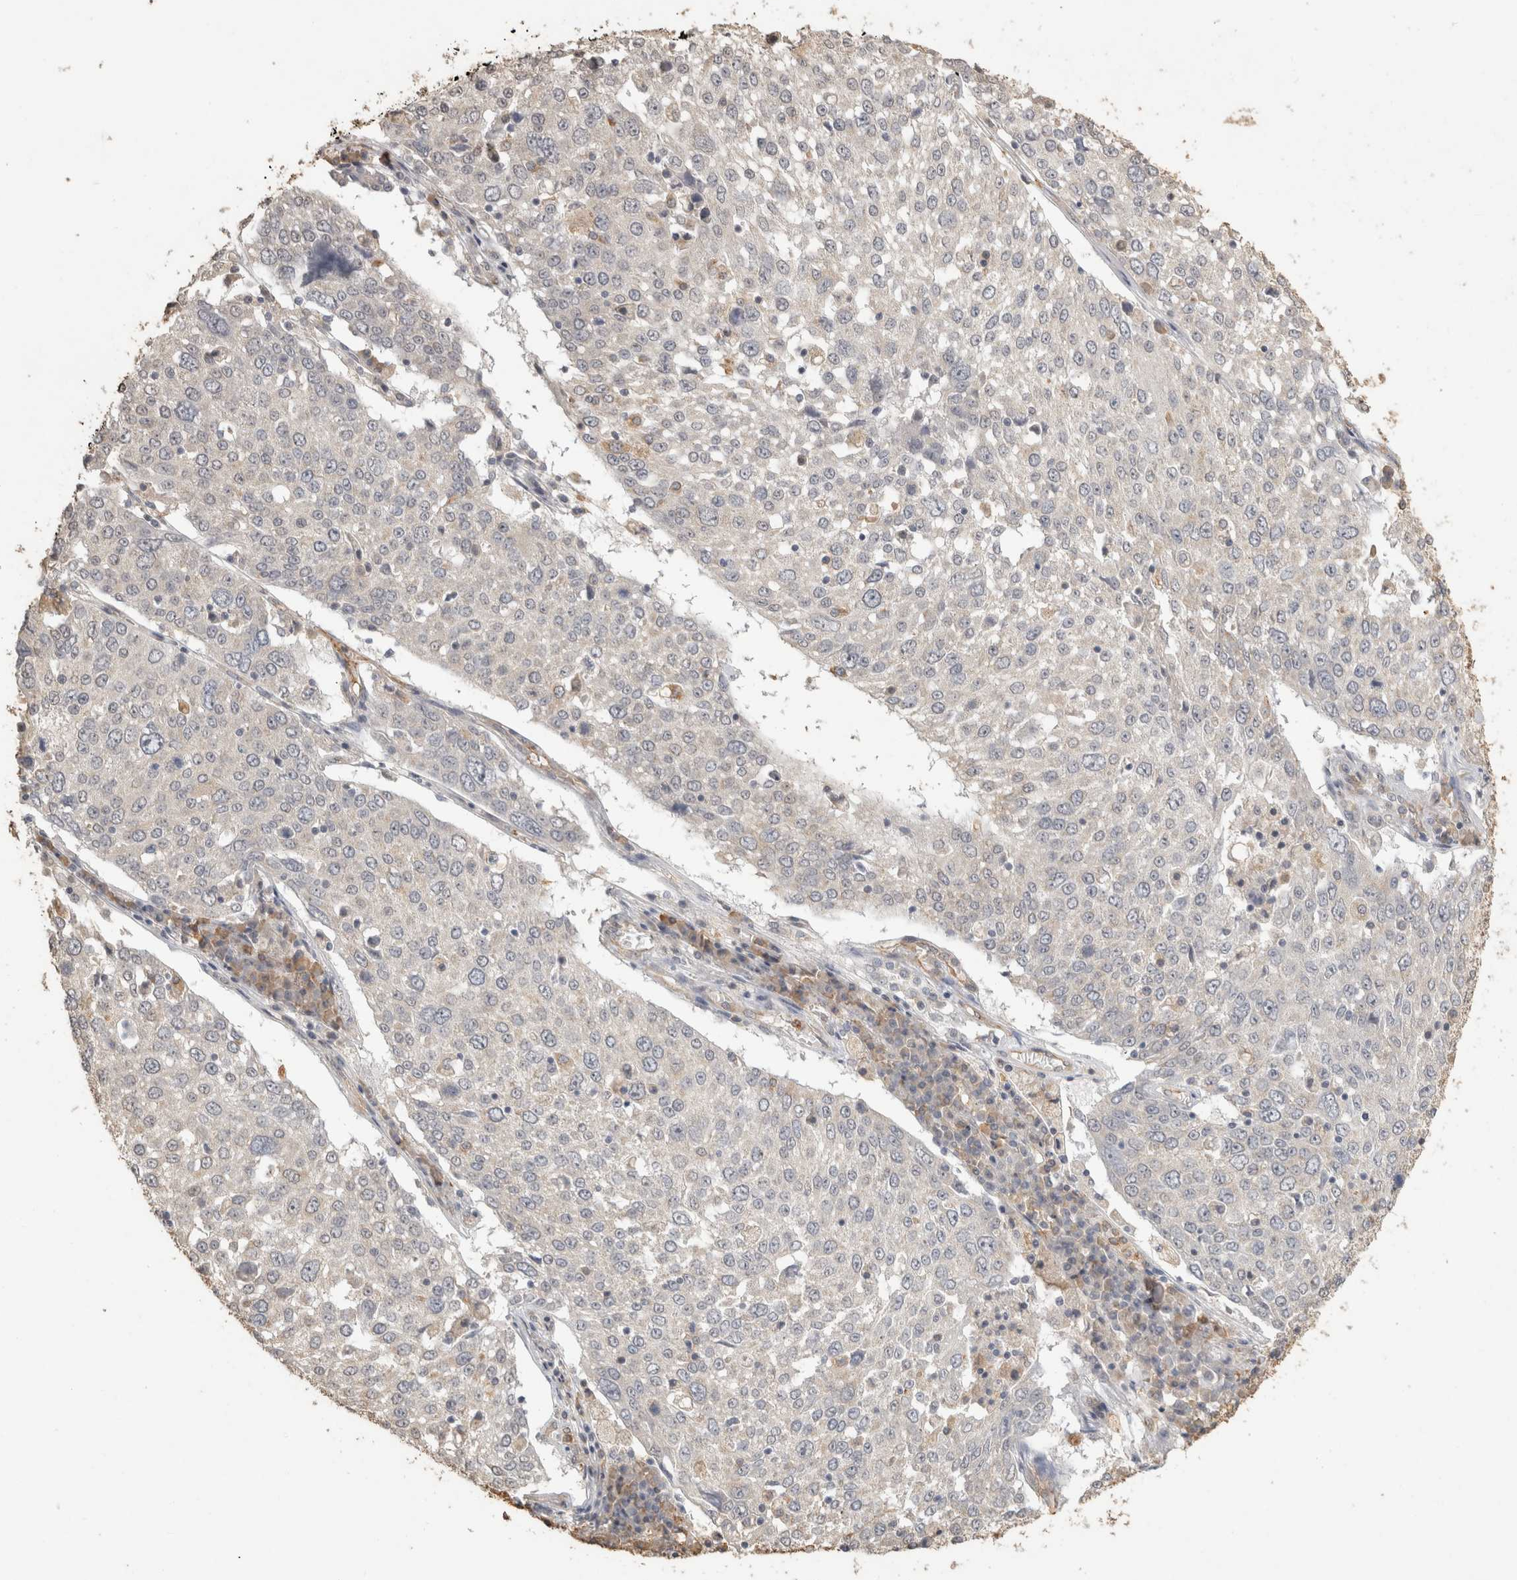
{"staining": {"intensity": "negative", "quantity": "none", "location": "none"}, "tissue": "lung cancer", "cell_type": "Tumor cells", "image_type": "cancer", "snomed": [{"axis": "morphology", "description": "Squamous cell carcinoma, NOS"}, {"axis": "topography", "description": "Lung"}], "caption": "The immunohistochemistry micrograph has no significant staining in tumor cells of lung squamous cell carcinoma tissue. (Brightfield microscopy of DAB IHC at high magnification).", "gene": "REPS2", "patient": {"sex": "male", "age": 65}}